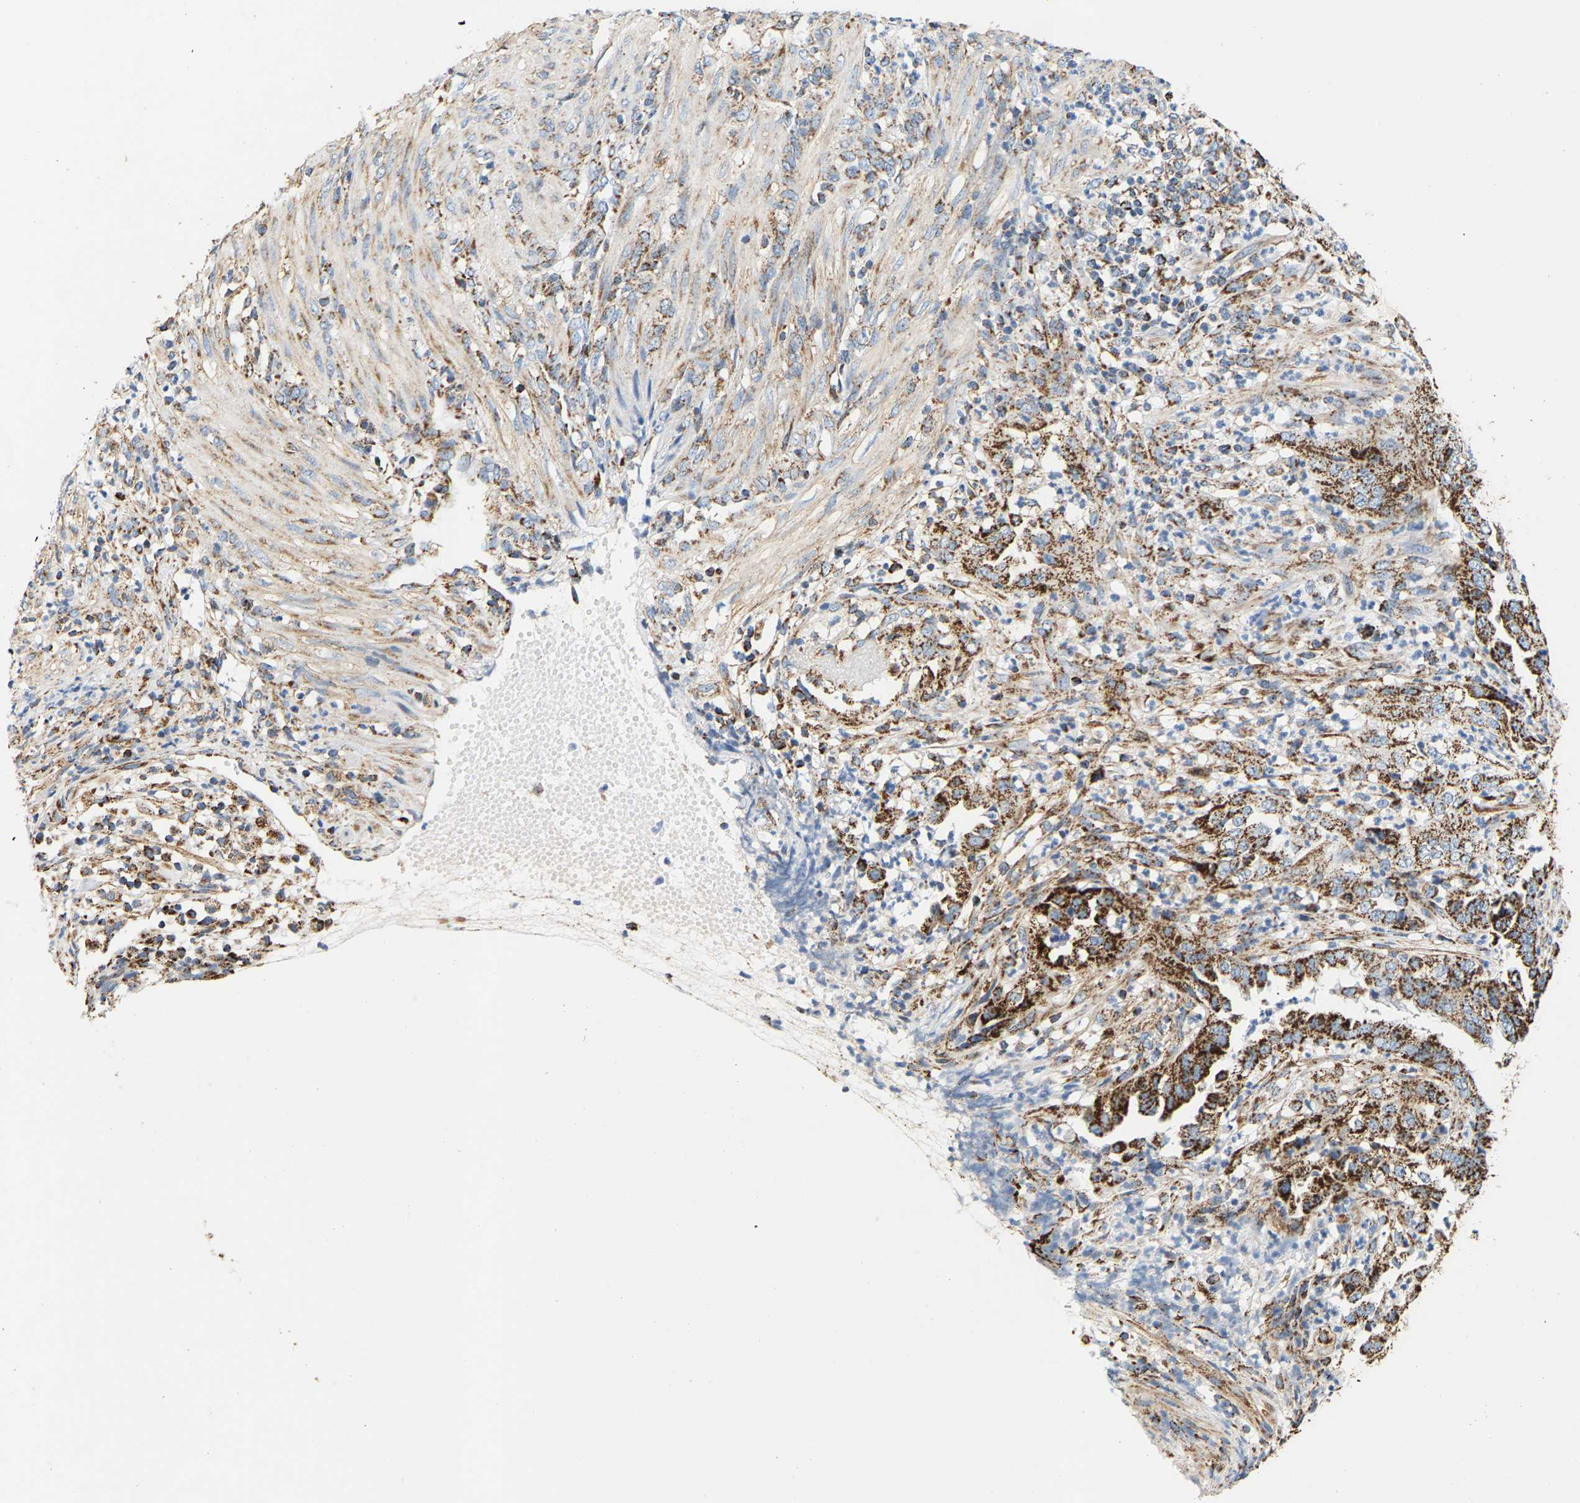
{"staining": {"intensity": "strong", "quantity": ">75%", "location": "cytoplasmic/membranous"}, "tissue": "endometrial cancer", "cell_type": "Tumor cells", "image_type": "cancer", "snomed": [{"axis": "morphology", "description": "Adenocarcinoma, NOS"}, {"axis": "topography", "description": "Endometrium"}], "caption": "A high amount of strong cytoplasmic/membranous expression is identified in about >75% of tumor cells in endometrial adenocarcinoma tissue.", "gene": "SHMT2", "patient": {"sex": "female", "age": 51}}